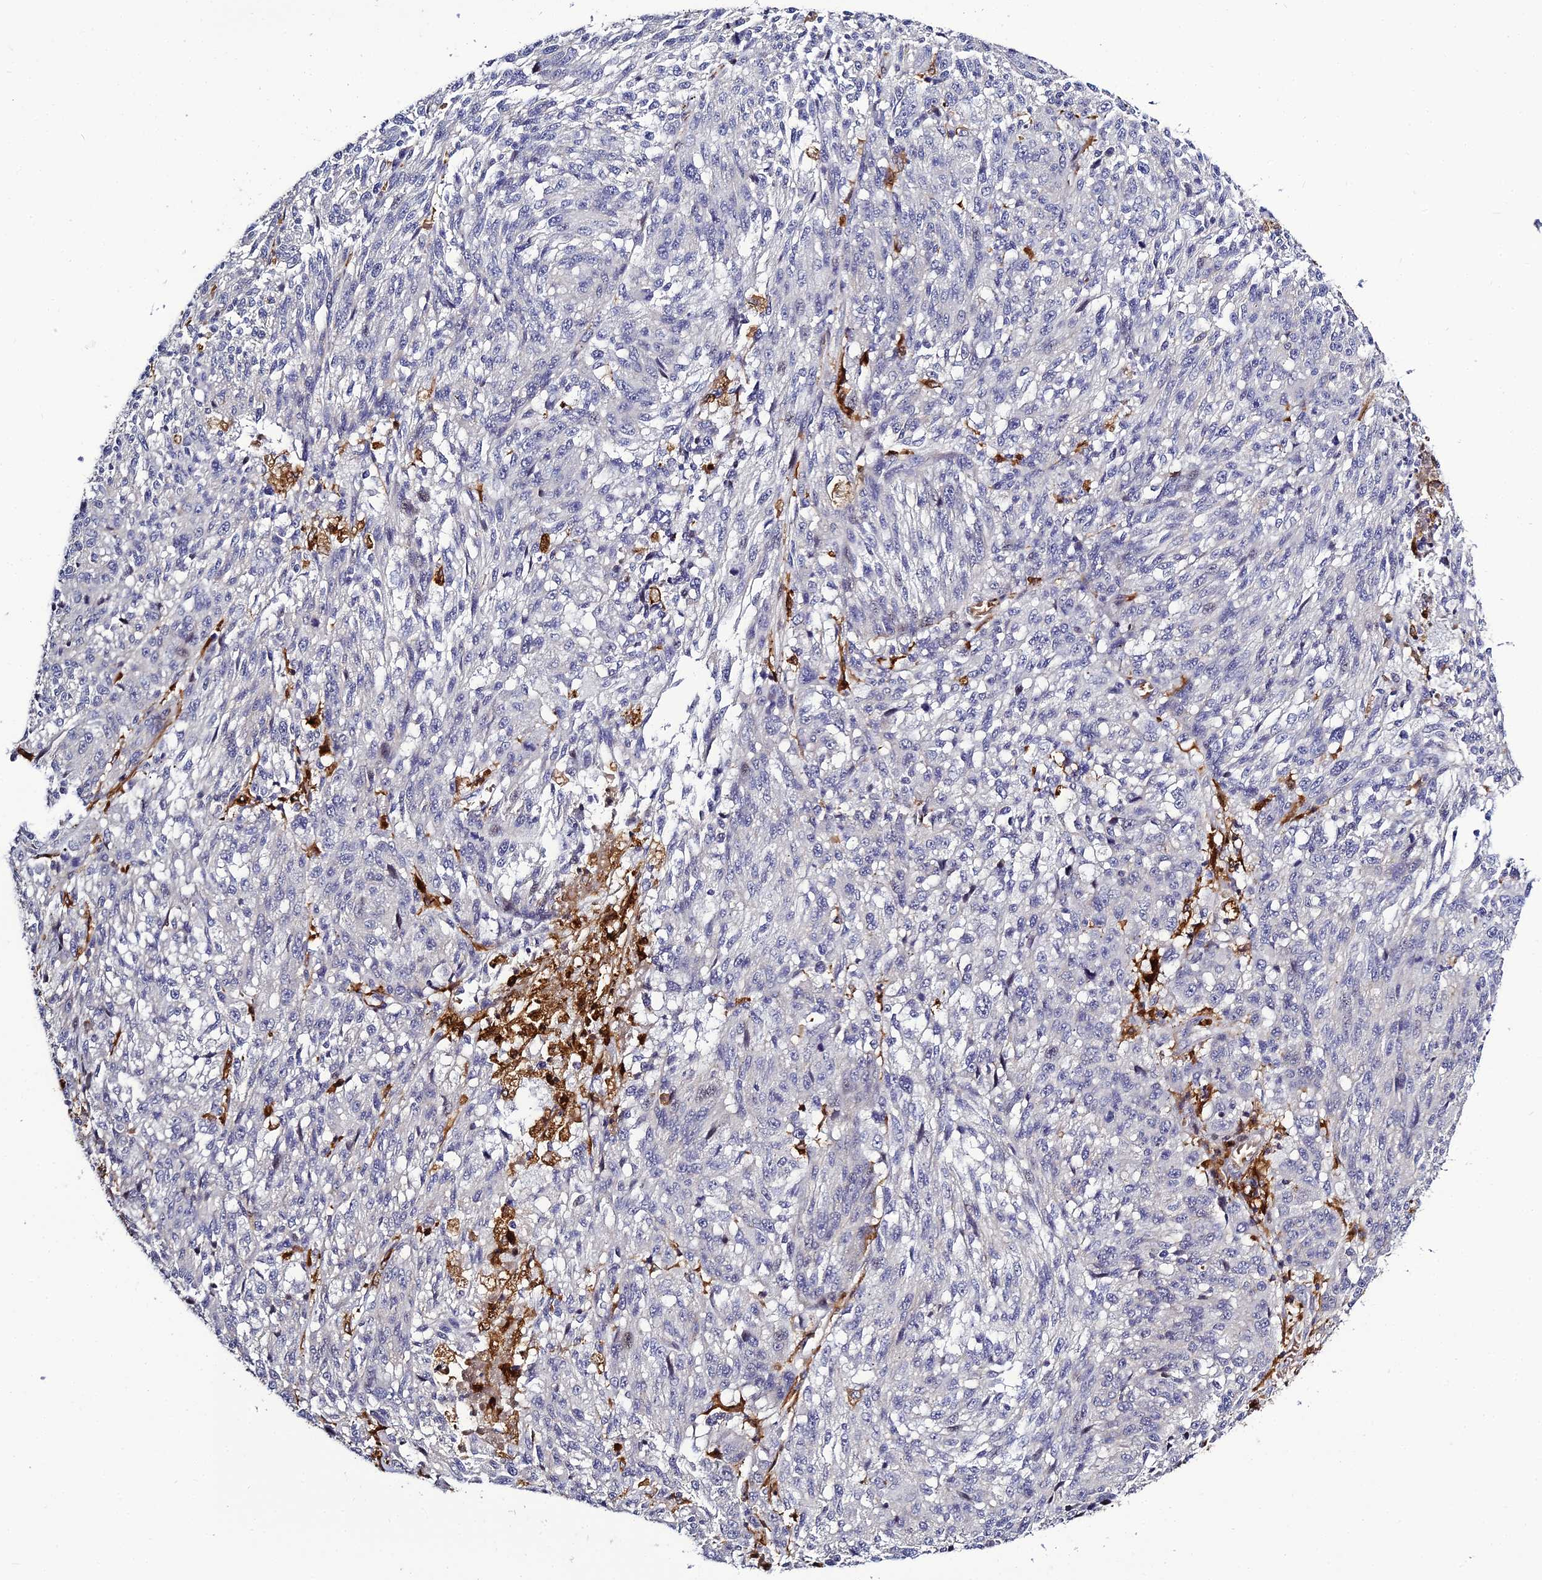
{"staining": {"intensity": "negative", "quantity": "none", "location": "none"}, "tissue": "melanoma", "cell_type": "Tumor cells", "image_type": "cancer", "snomed": [{"axis": "morphology", "description": "Malignant melanoma, NOS"}, {"axis": "topography", "description": "Skin"}], "caption": "Tumor cells show no significant protein staining in malignant melanoma. (DAB immunohistochemistry (IHC) with hematoxylin counter stain).", "gene": "IL4I1", "patient": {"sex": "male", "age": 53}}